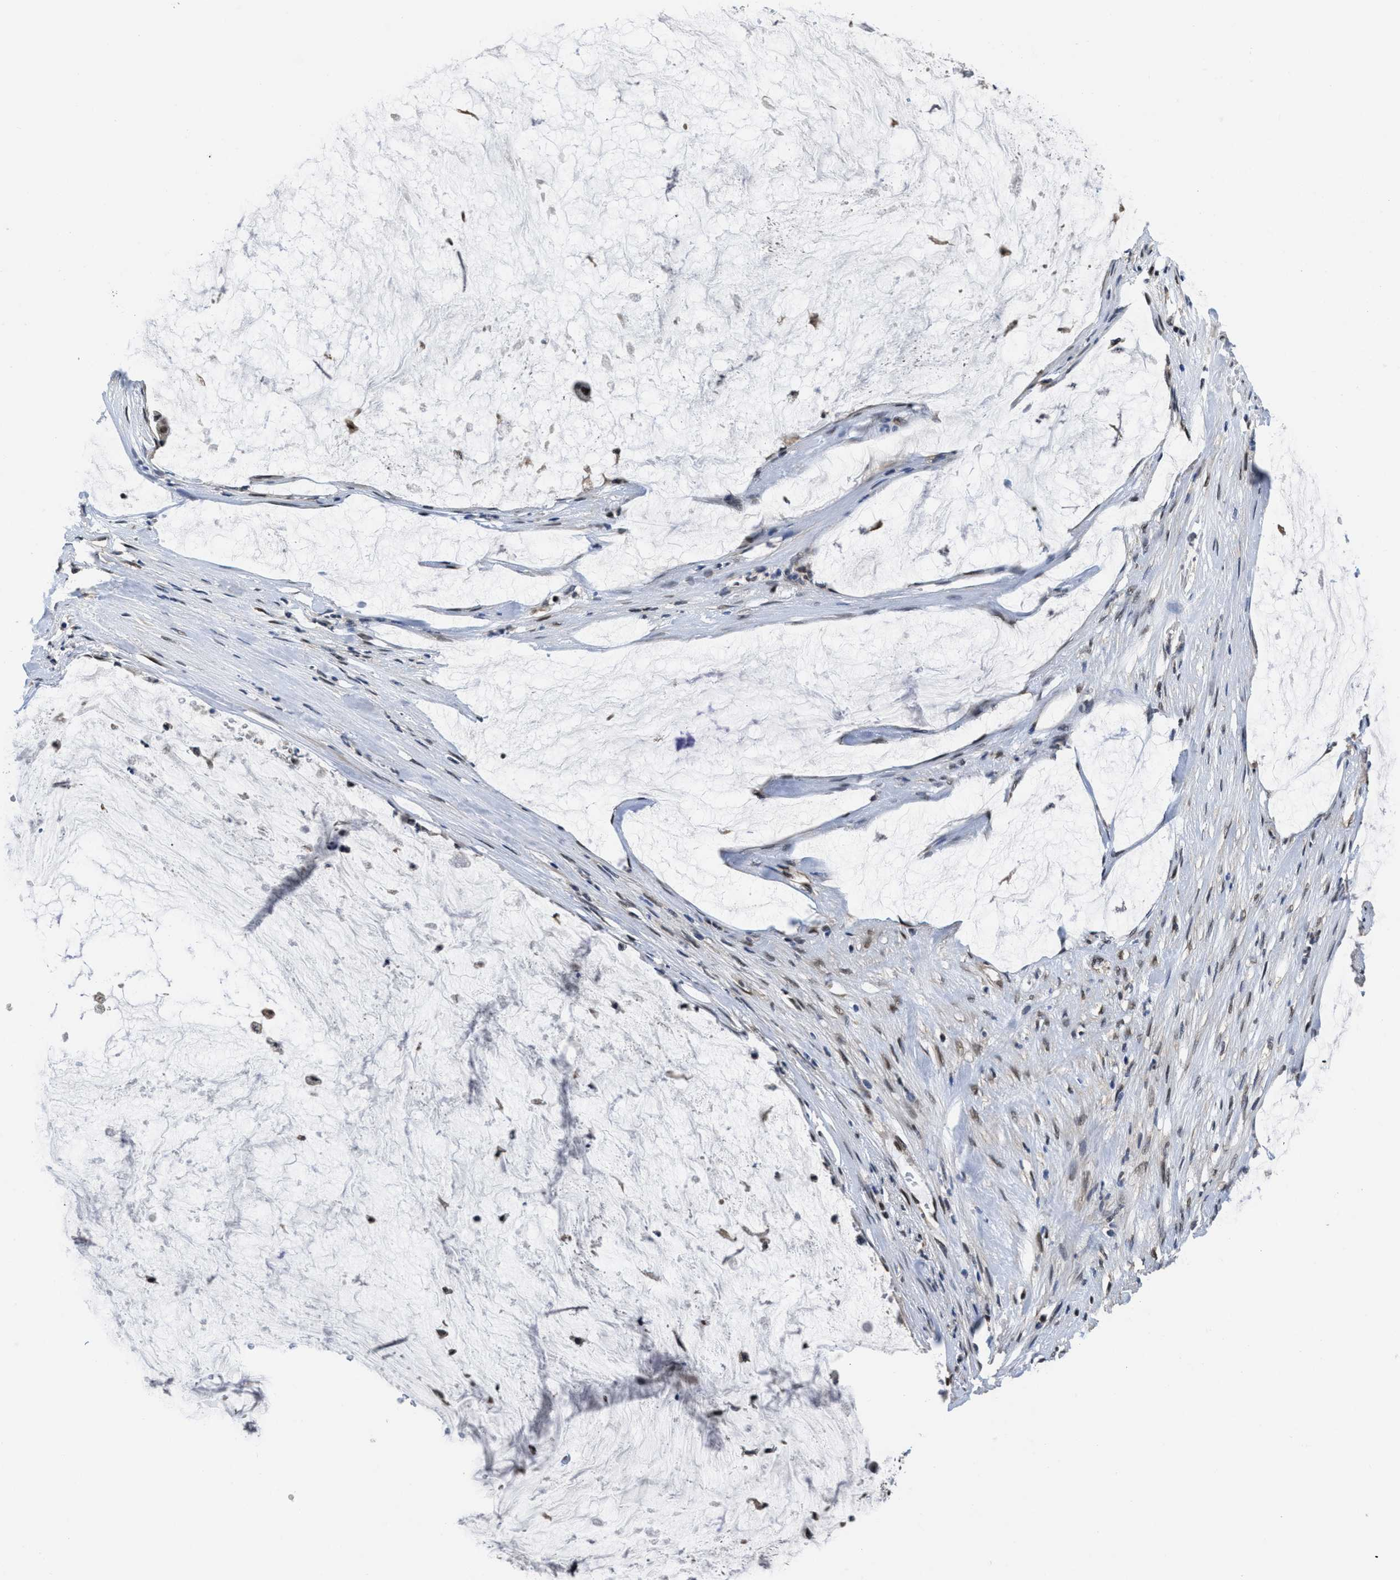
{"staining": {"intensity": "weak", "quantity": ">75%", "location": "nuclear"}, "tissue": "pancreatic cancer", "cell_type": "Tumor cells", "image_type": "cancer", "snomed": [{"axis": "morphology", "description": "Adenocarcinoma, NOS"}, {"axis": "topography", "description": "Pancreas"}], "caption": "Pancreatic cancer tissue reveals weak nuclear positivity in about >75% of tumor cells", "gene": "CUL4B", "patient": {"sex": "male", "age": 41}}